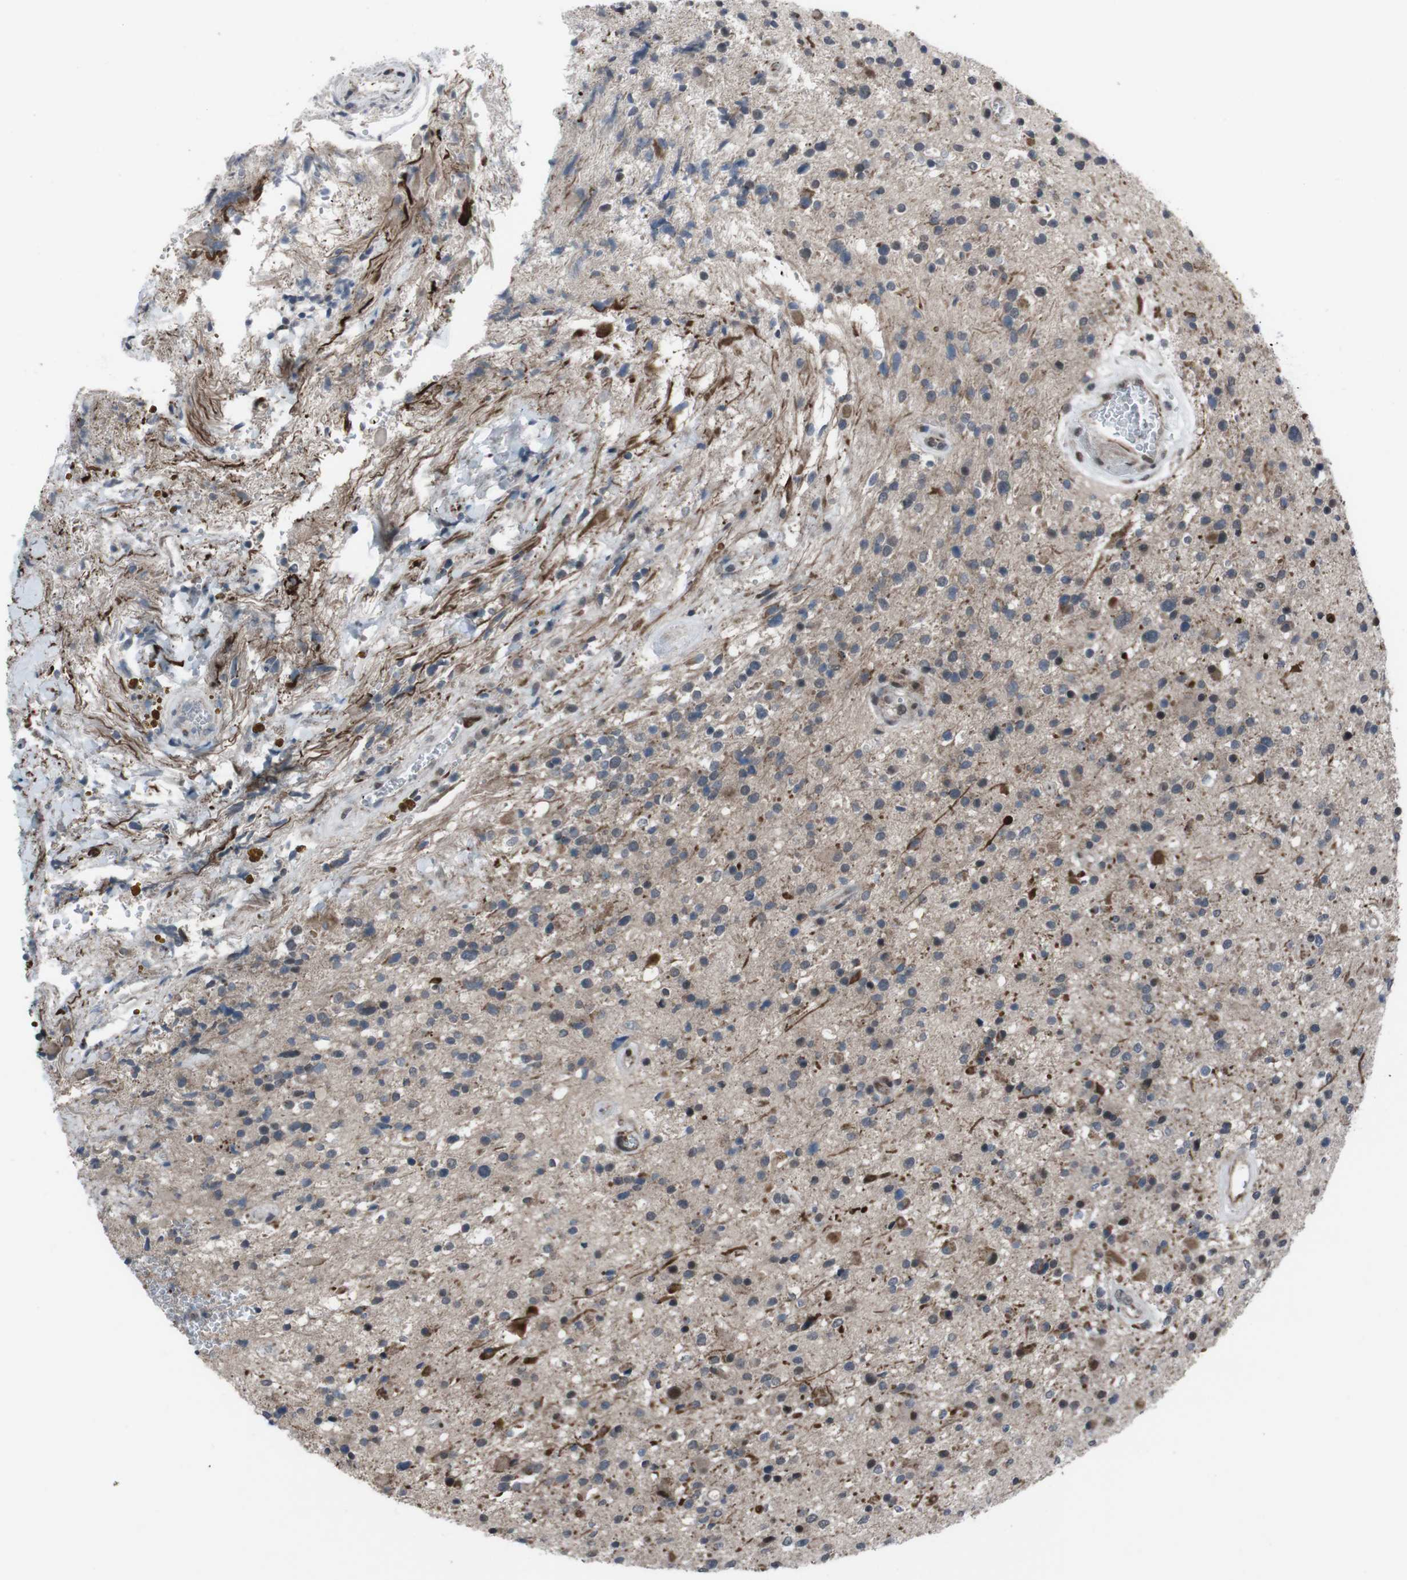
{"staining": {"intensity": "moderate", "quantity": "25%-75%", "location": "cytoplasmic/membranous,nuclear"}, "tissue": "glioma", "cell_type": "Tumor cells", "image_type": "cancer", "snomed": [{"axis": "morphology", "description": "Glioma, malignant, High grade"}, {"axis": "topography", "description": "Brain"}], "caption": "Tumor cells demonstrate medium levels of moderate cytoplasmic/membranous and nuclear positivity in approximately 25%-75% of cells in human malignant glioma (high-grade). Nuclei are stained in blue.", "gene": "SS18L1", "patient": {"sex": "male", "age": 33}}